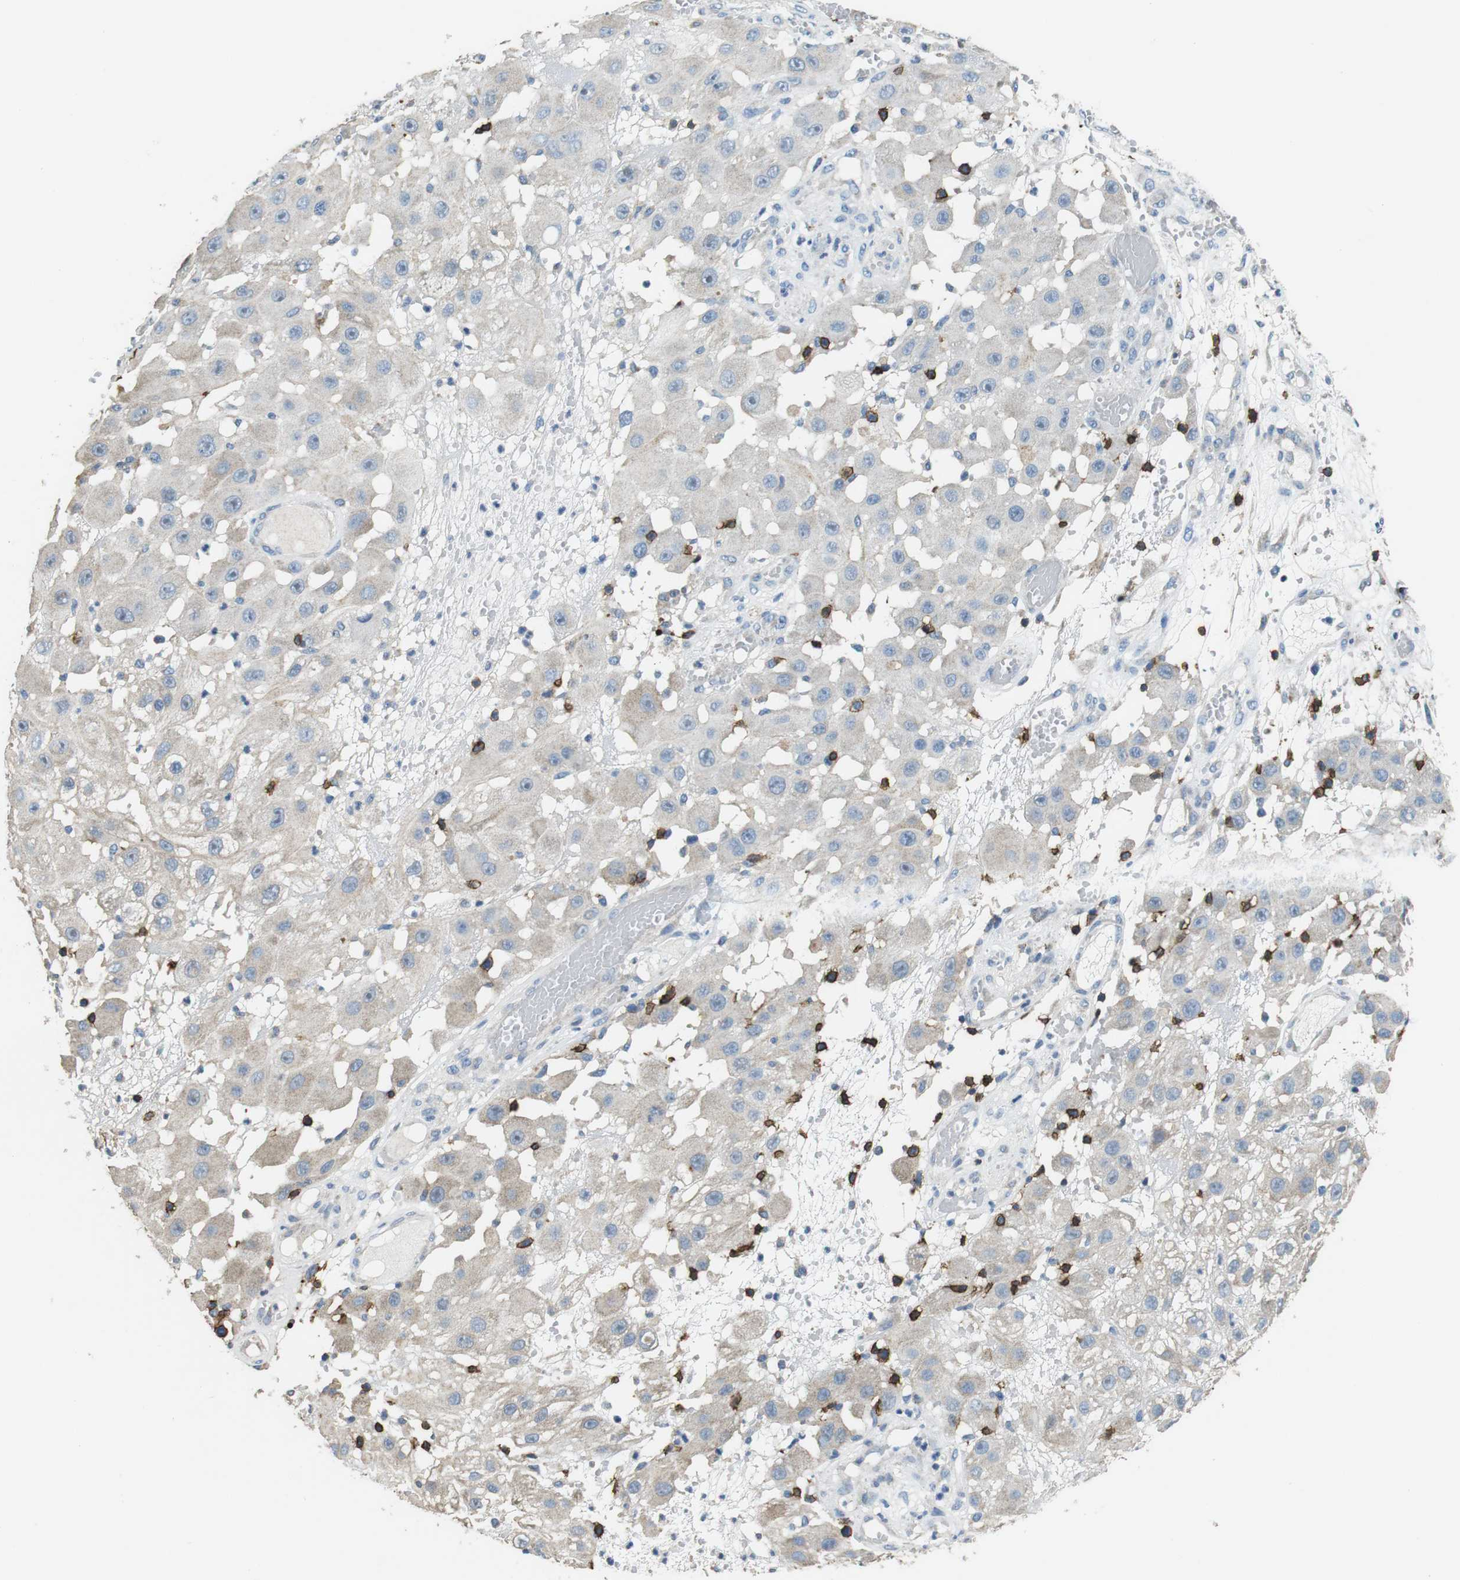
{"staining": {"intensity": "negative", "quantity": "none", "location": "none"}, "tissue": "melanoma", "cell_type": "Tumor cells", "image_type": "cancer", "snomed": [{"axis": "morphology", "description": "Malignant melanoma, NOS"}, {"axis": "topography", "description": "Skin"}], "caption": "The immunohistochemistry histopathology image has no significant staining in tumor cells of melanoma tissue. Brightfield microscopy of IHC stained with DAB (brown) and hematoxylin (blue), captured at high magnification.", "gene": "CD6", "patient": {"sex": "female", "age": 81}}